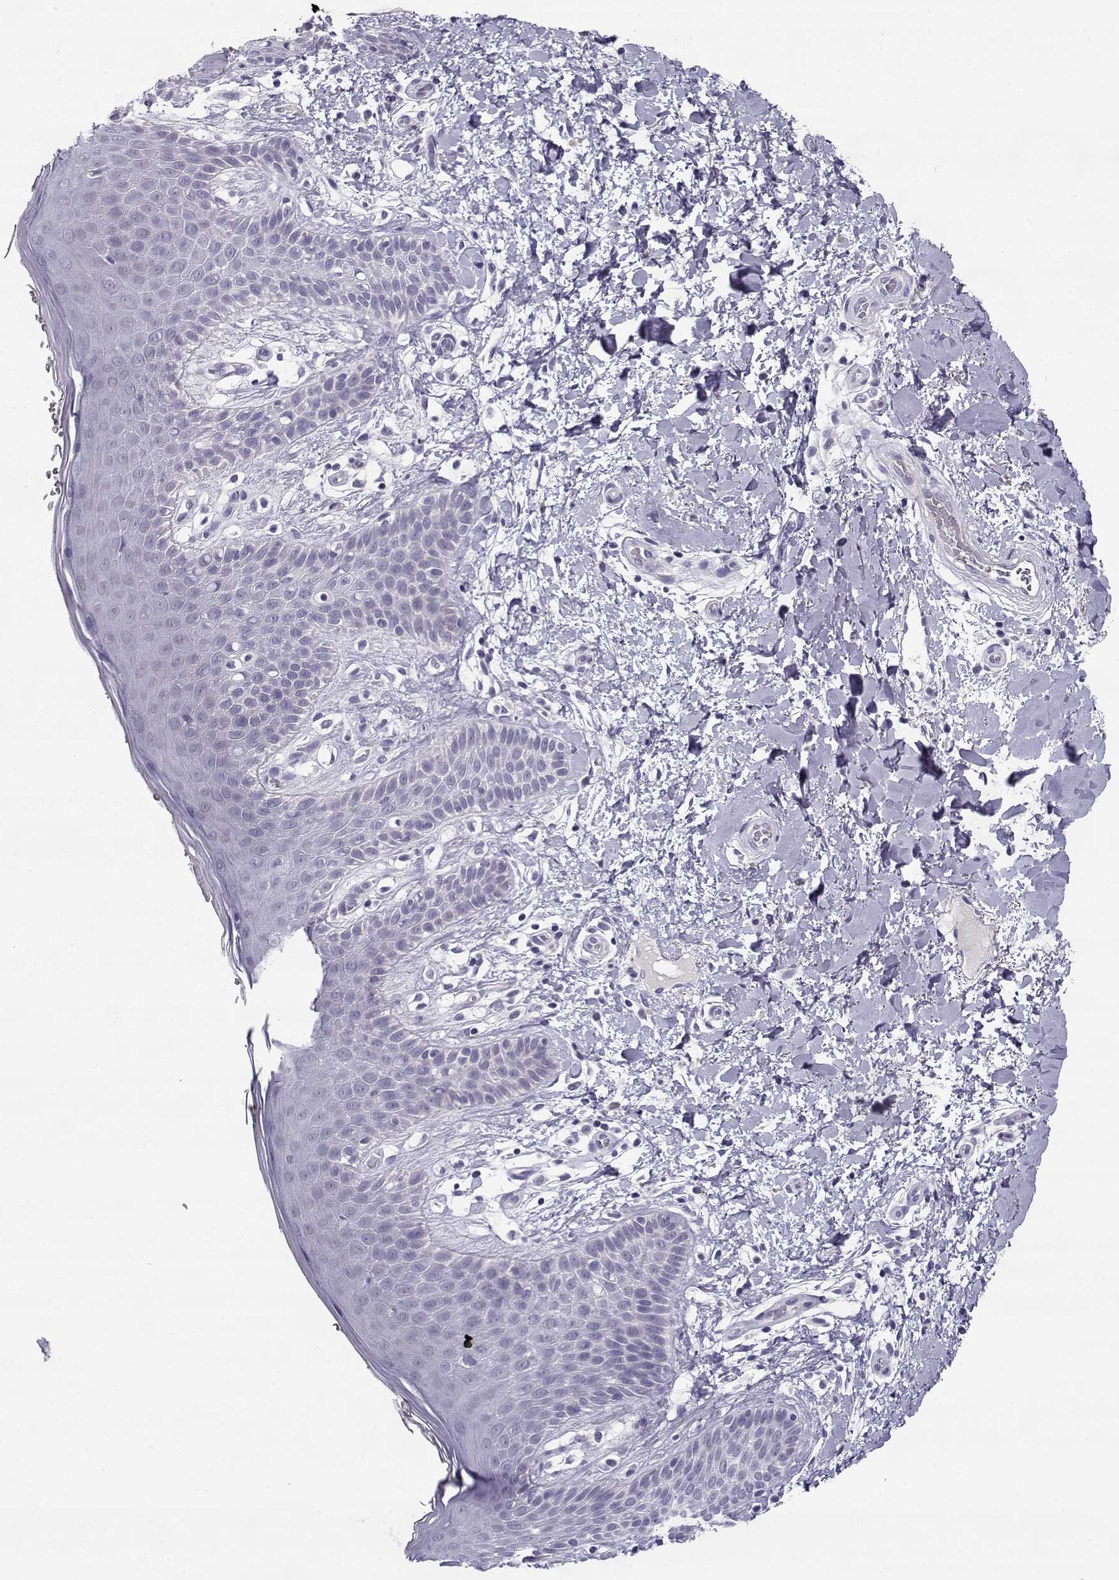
{"staining": {"intensity": "negative", "quantity": "none", "location": "none"}, "tissue": "skin", "cell_type": "Epidermal cells", "image_type": "normal", "snomed": [{"axis": "morphology", "description": "Normal tissue, NOS"}, {"axis": "topography", "description": "Anal"}], "caption": "Immunohistochemistry photomicrograph of unremarkable skin: skin stained with DAB (3,3'-diaminobenzidine) demonstrates no significant protein expression in epidermal cells. (DAB (3,3'-diaminobenzidine) immunohistochemistry (IHC) visualized using brightfield microscopy, high magnification).", "gene": "CREB3L3", "patient": {"sex": "male", "age": 36}}